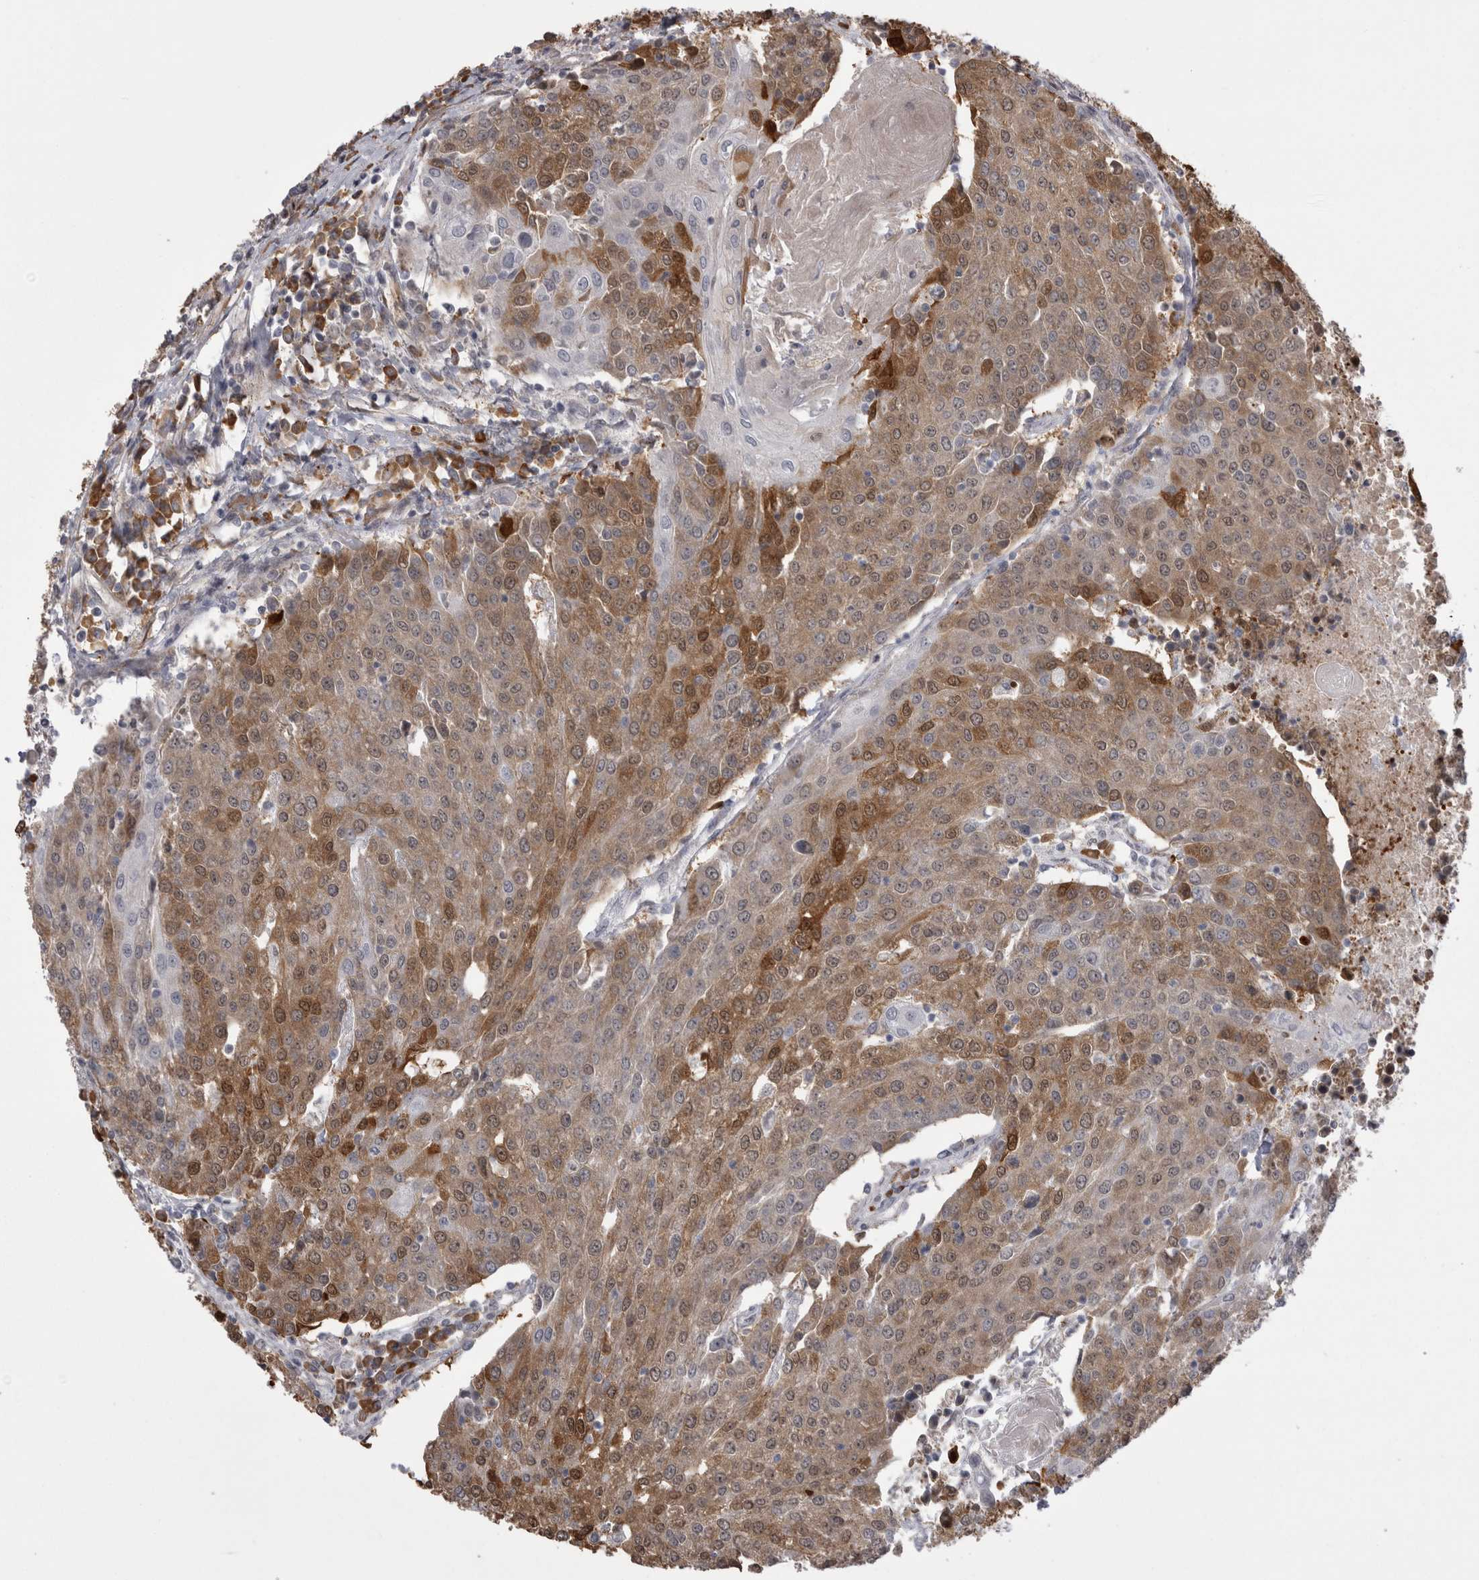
{"staining": {"intensity": "weak", "quantity": ">75%", "location": "cytoplasmic/membranous"}, "tissue": "urothelial cancer", "cell_type": "Tumor cells", "image_type": "cancer", "snomed": [{"axis": "morphology", "description": "Urothelial carcinoma, High grade"}, {"axis": "topography", "description": "Urinary bladder"}], "caption": "Protein staining exhibits weak cytoplasmic/membranous expression in approximately >75% of tumor cells in high-grade urothelial carcinoma.", "gene": "CHIC2", "patient": {"sex": "female", "age": 85}}